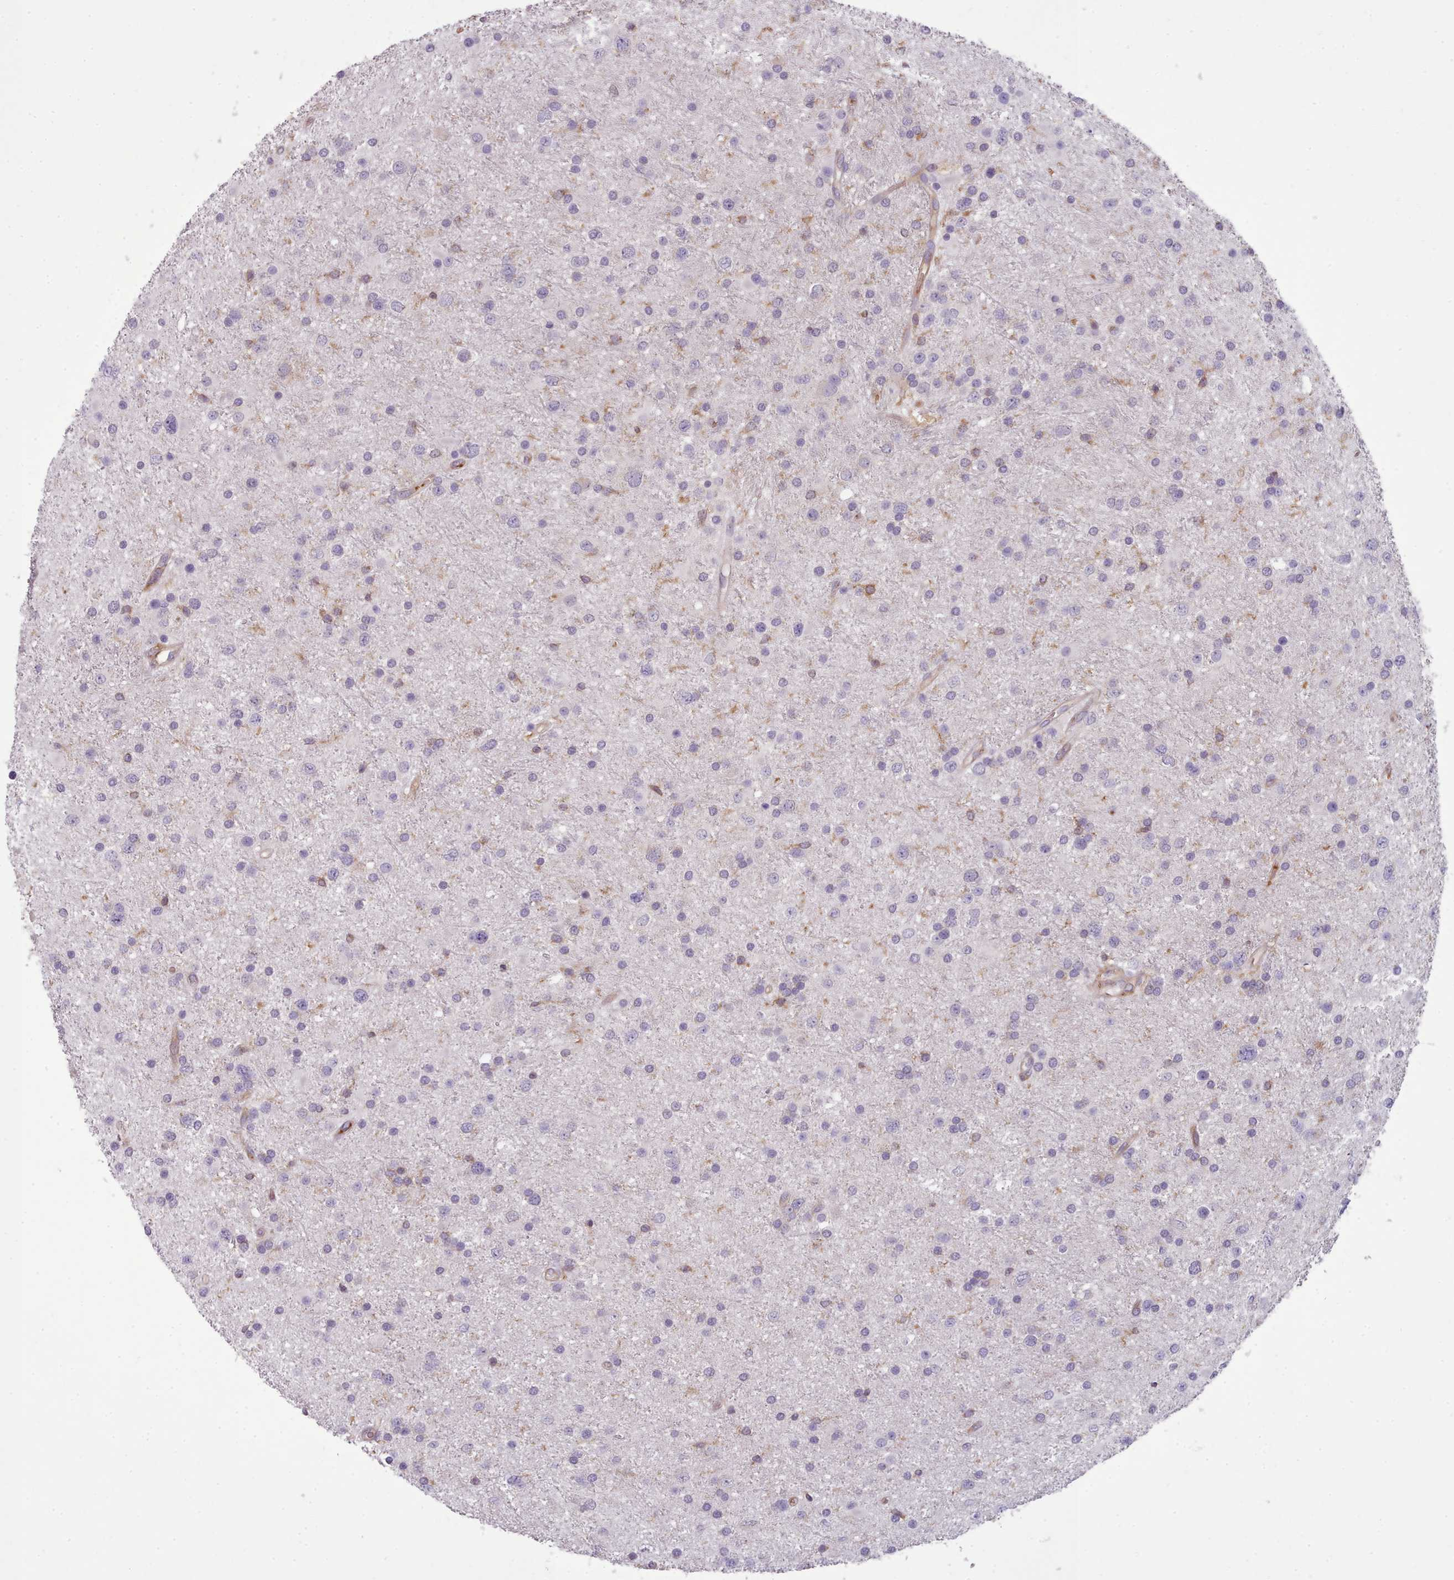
{"staining": {"intensity": "negative", "quantity": "none", "location": "none"}, "tissue": "glioma", "cell_type": "Tumor cells", "image_type": "cancer", "snomed": [{"axis": "morphology", "description": "Glioma, malignant, Low grade"}, {"axis": "topography", "description": "Brain"}], "caption": "Tumor cells are negative for protein expression in human malignant glioma (low-grade). (Brightfield microscopy of DAB (3,3'-diaminobenzidine) immunohistochemistry (IHC) at high magnification).", "gene": "CD300LF", "patient": {"sex": "female", "age": 32}}